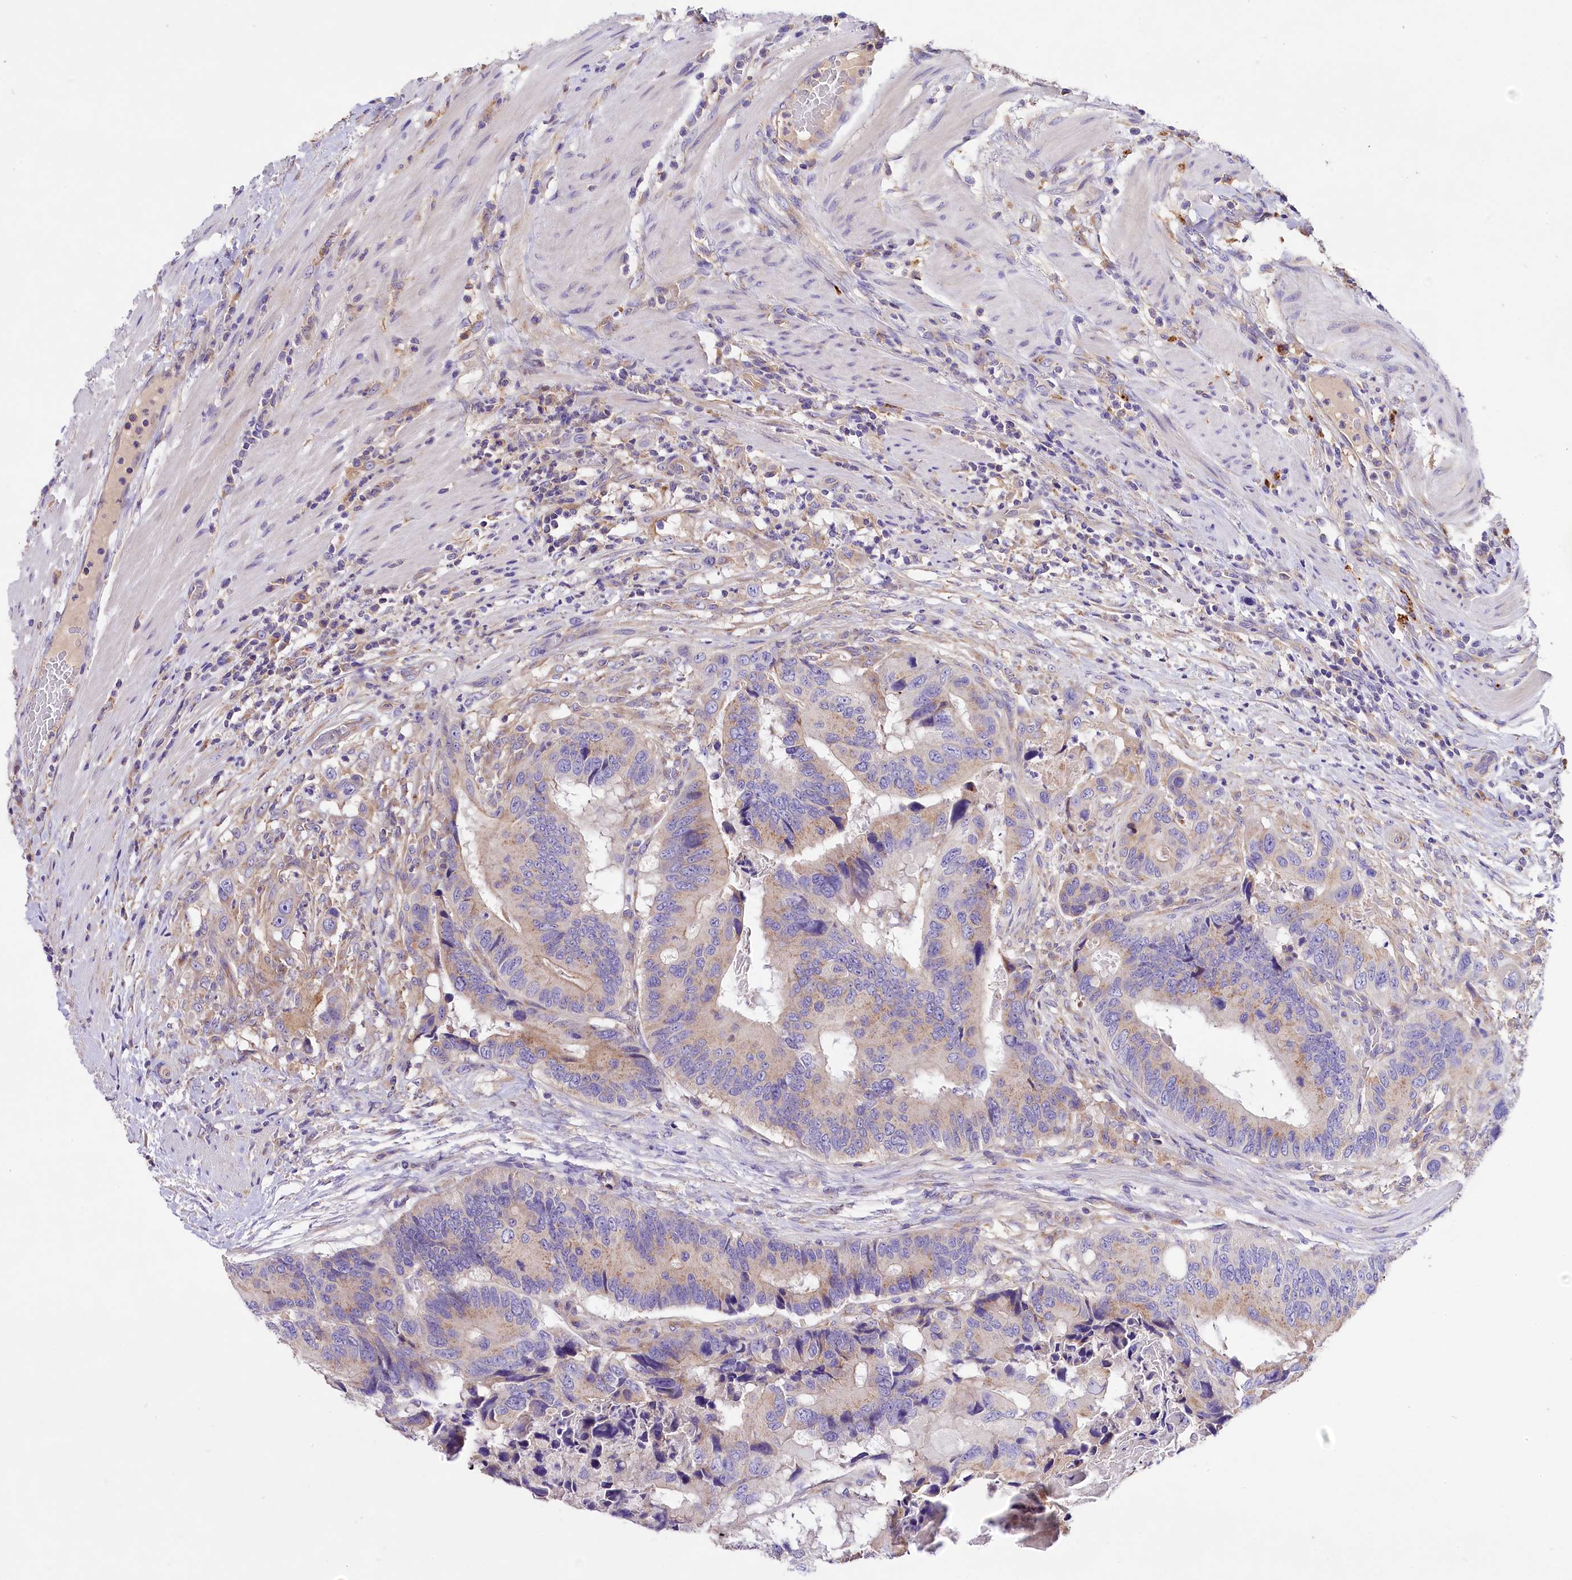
{"staining": {"intensity": "weak", "quantity": "<25%", "location": "cytoplasmic/membranous"}, "tissue": "colorectal cancer", "cell_type": "Tumor cells", "image_type": "cancer", "snomed": [{"axis": "morphology", "description": "Adenocarcinoma, NOS"}, {"axis": "topography", "description": "Colon"}], "caption": "Colorectal cancer (adenocarcinoma) was stained to show a protein in brown. There is no significant expression in tumor cells. Nuclei are stained in blue.", "gene": "PEMT", "patient": {"sex": "male", "age": 84}}